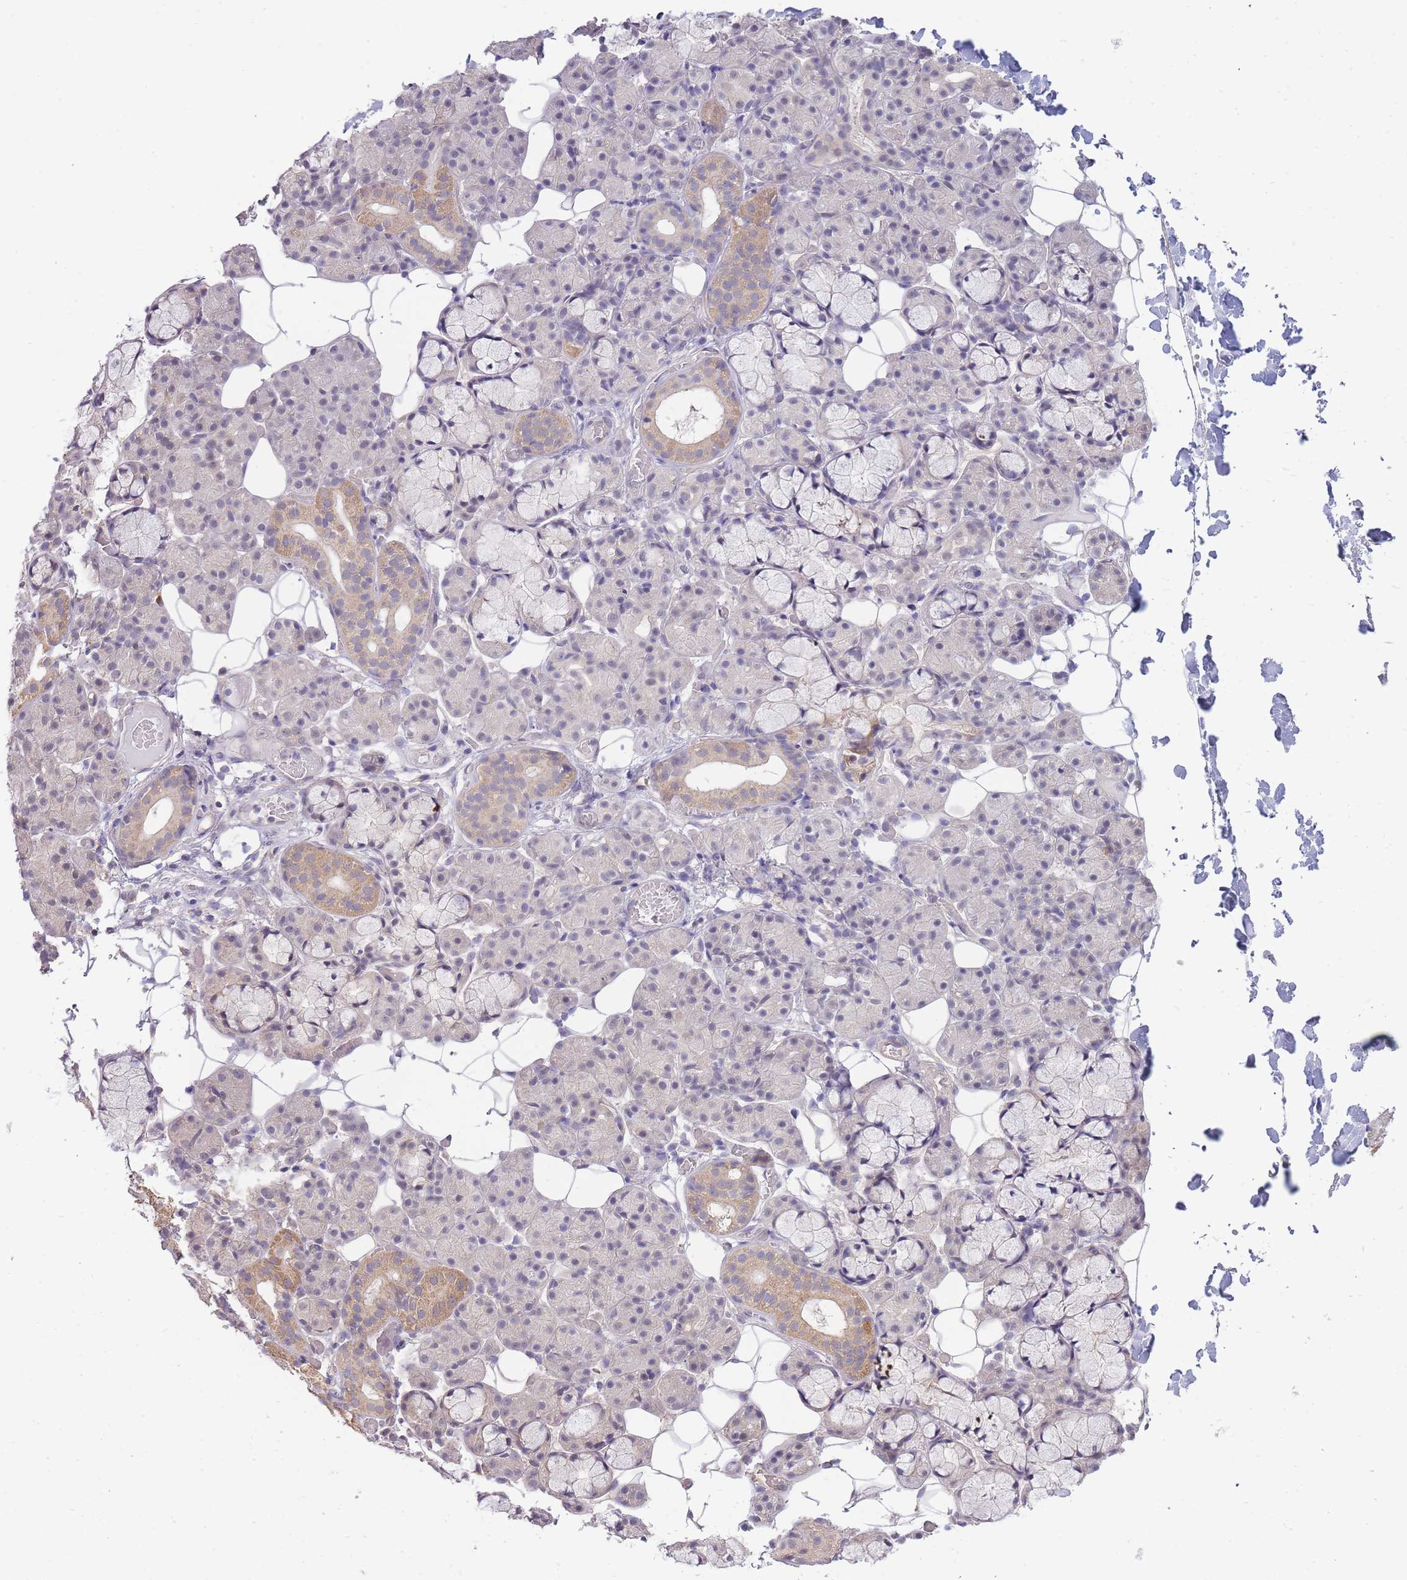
{"staining": {"intensity": "moderate", "quantity": "<25%", "location": "cytoplasmic/membranous"}, "tissue": "salivary gland", "cell_type": "Glandular cells", "image_type": "normal", "snomed": [{"axis": "morphology", "description": "Normal tissue, NOS"}, {"axis": "topography", "description": "Salivary gland"}], "caption": "Glandular cells exhibit low levels of moderate cytoplasmic/membranous positivity in about <25% of cells in unremarkable salivary gland. The protein of interest is stained brown, and the nuclei are stained in blue (DAB IHC with brightfield microscopy, high magnification).", "gene": "C19orf25", "patient": {"sex": "male", "age": 63}}